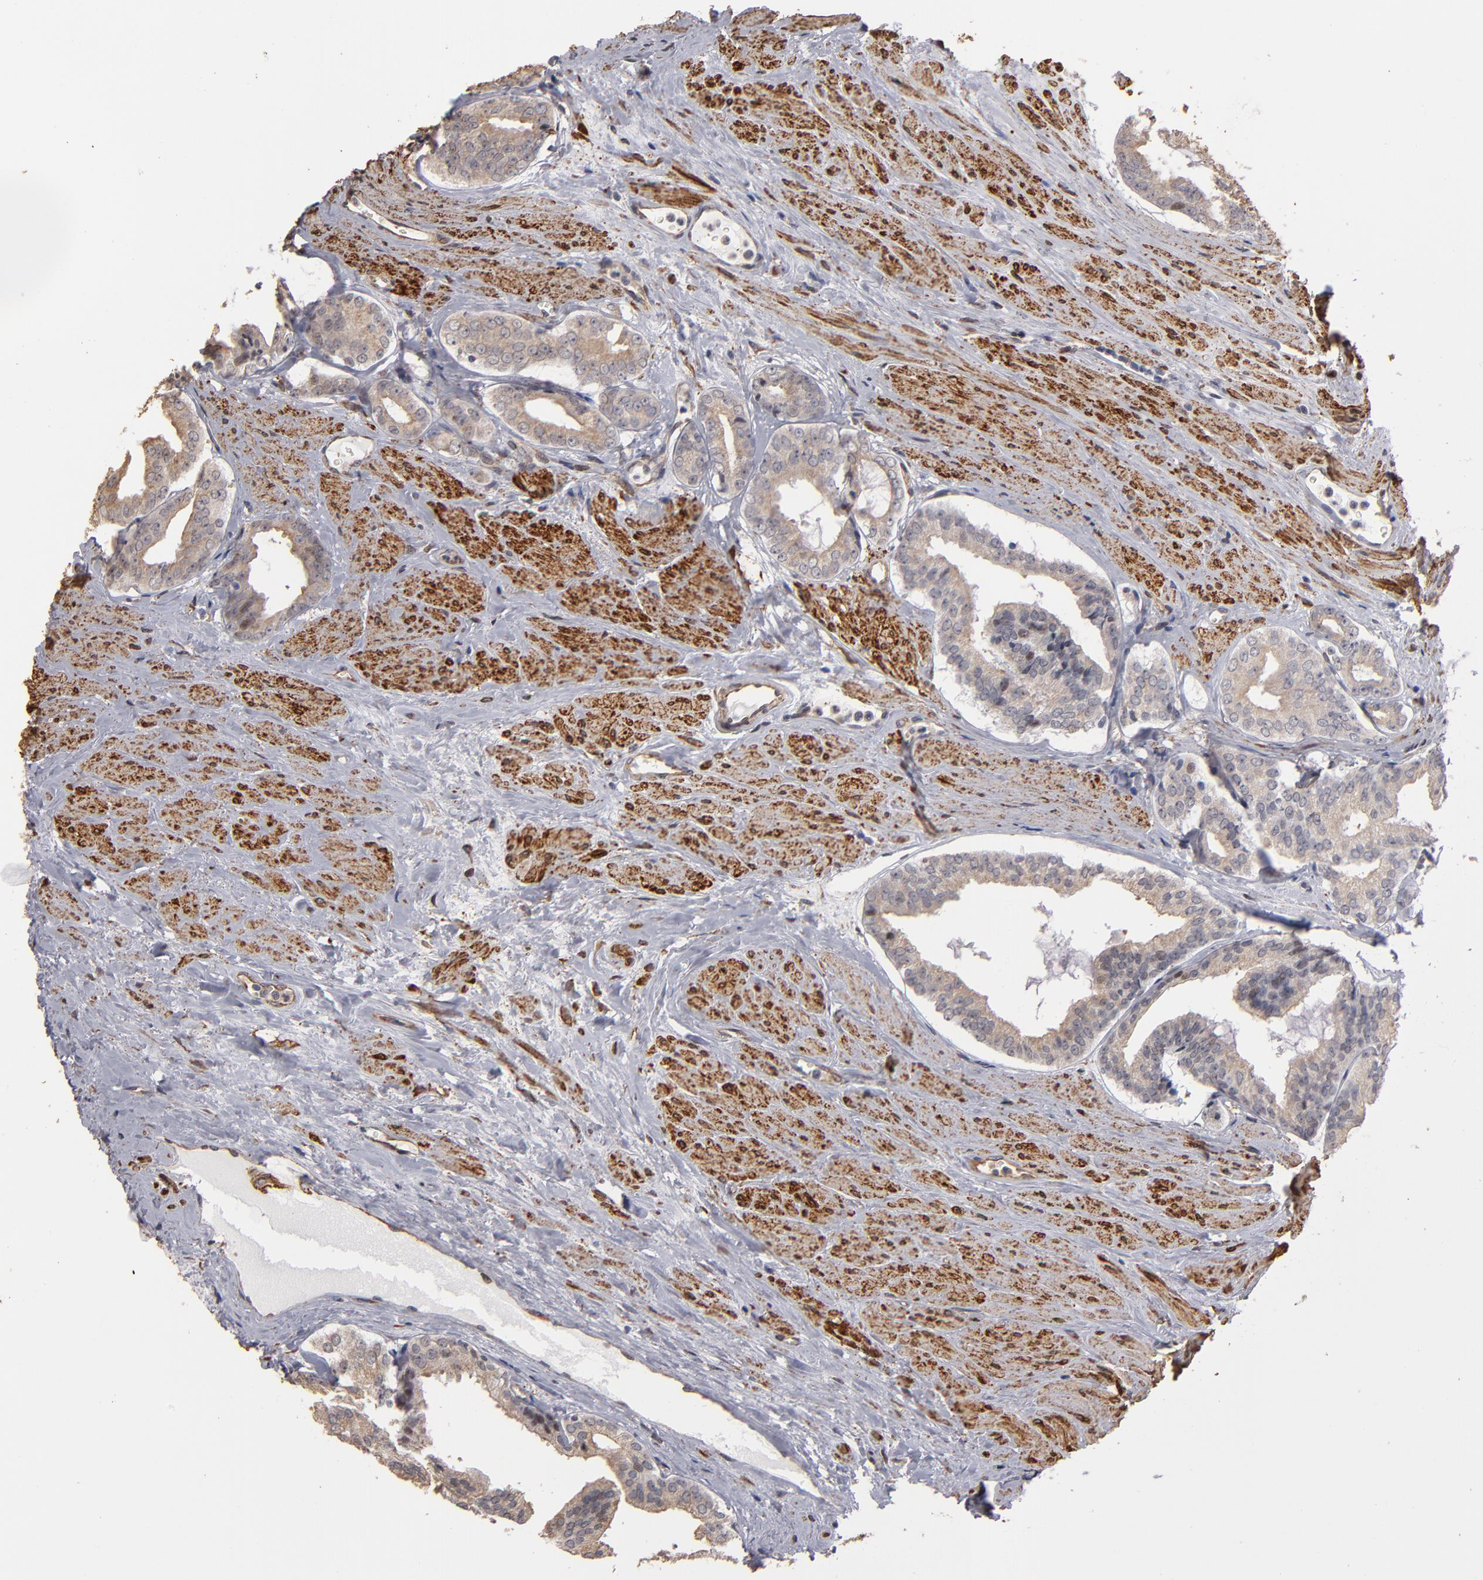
{"staining": {"intensity": "weak", "quantity": ">75%", "location": "cytoplasmic/membranous"}, "tissue": "prostate cancer", "cell_type": "Tumor cells", "image_type": "cancer", "snomed": [{"axis": "morphology", "description": "Adenocarcinoma, Medium grade"}, {"axis": "topography", "description": "Prostate"}], "caption": "Medium-grade adenocarcinoma (prostate) tissue demonstrates weak cytoplasmic/membranous positivity in approximately >75% of tumor cells, visualized by immunohistochemistry. Ihc stains the protein of interest in brown and the nuclei are stained blue.", "gene": "PGRMC1", "patient": {"sex": "male", "age": 79}}